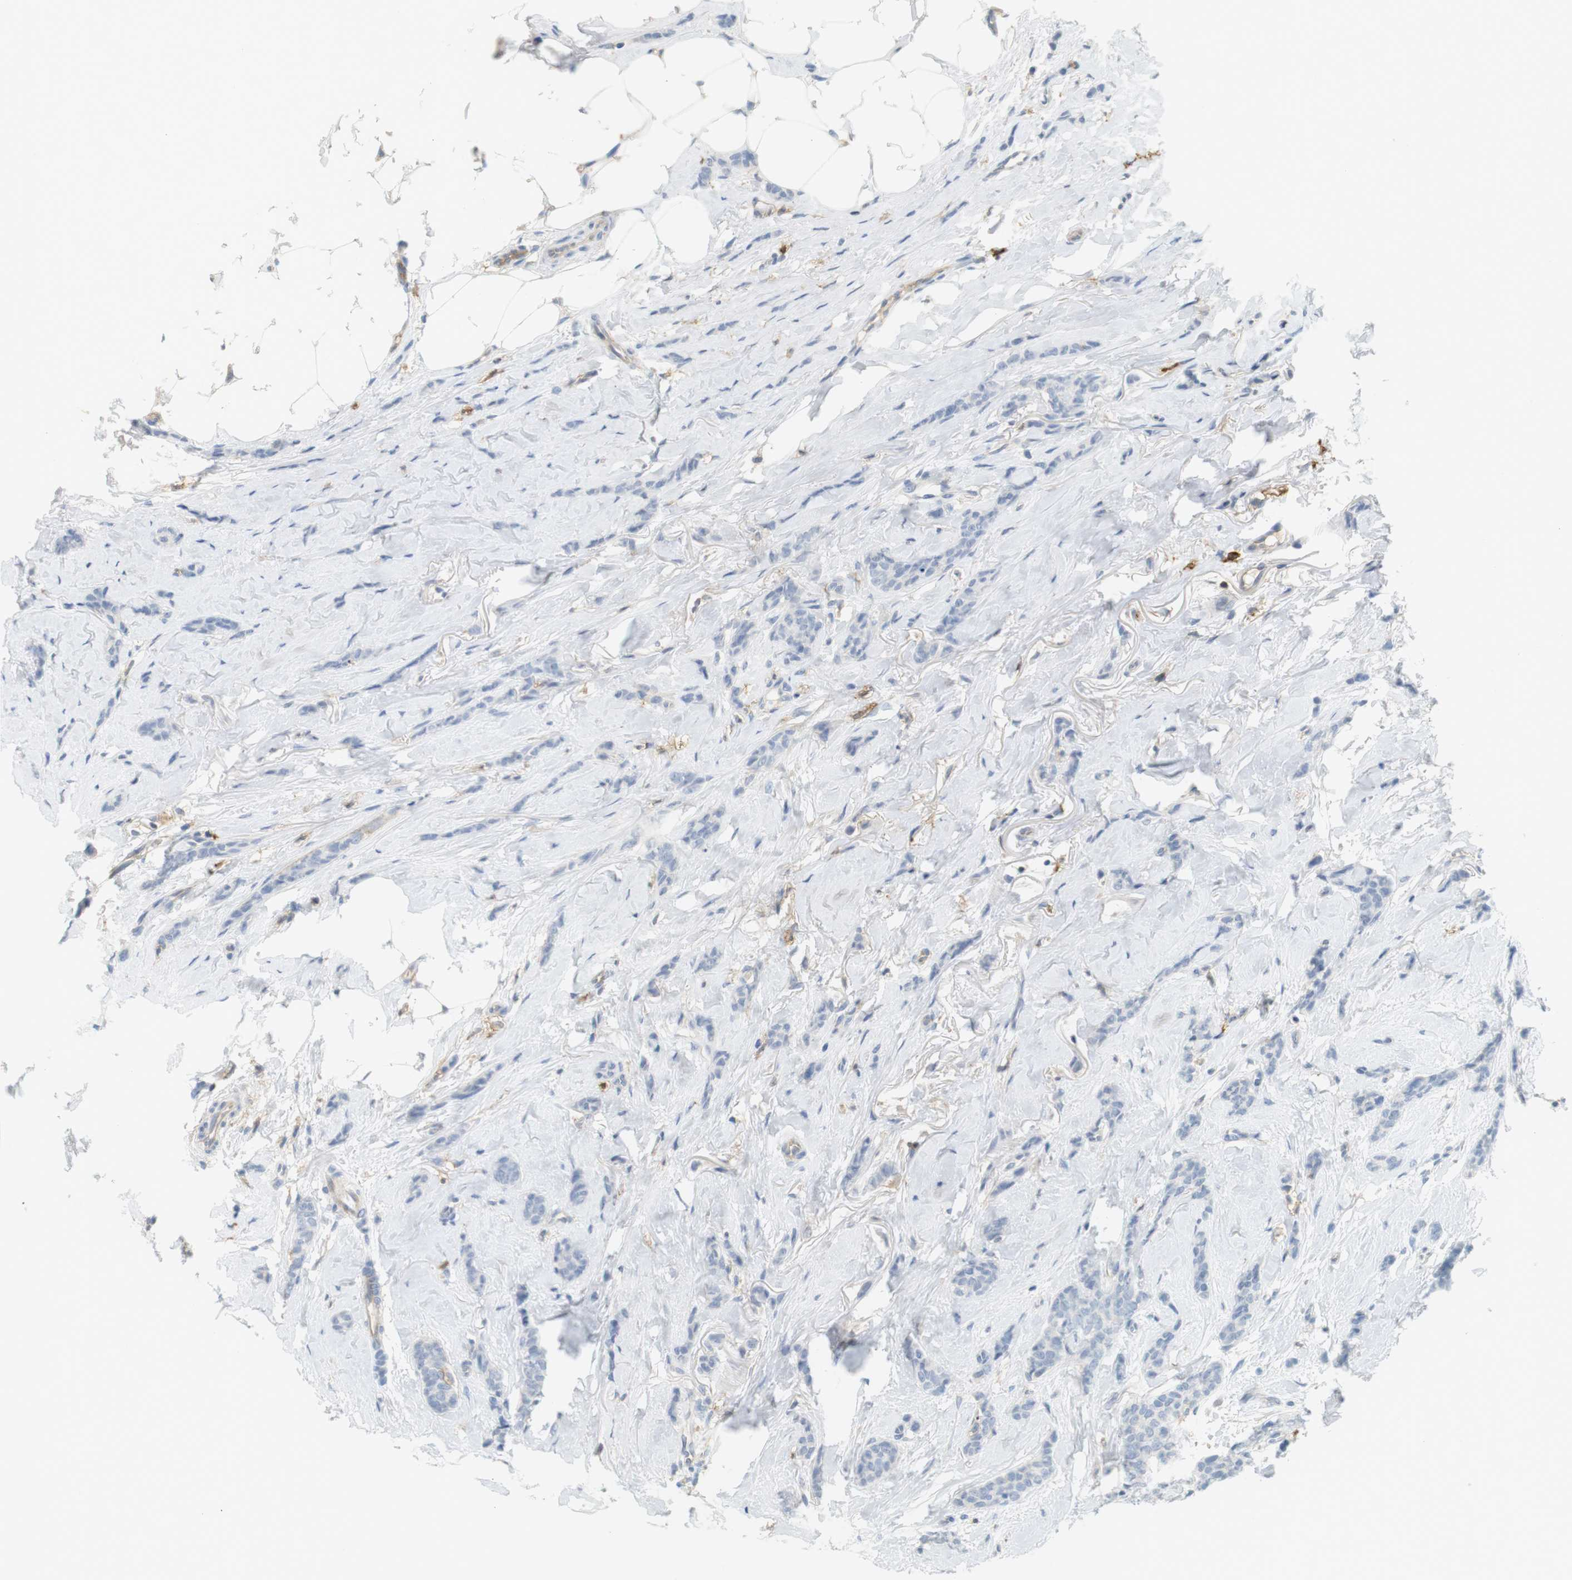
{"staining": {"intensity": "negative", "quantity": "none", "location": "none"}, "tissue": "breast cancer", "cell_type": "Tumor cells", "image_type": "cancer", "snomed": [{"axis": "morphology", "description": "Lobular carcinoma"}, {"axis": "topography", "description": "Skin"}, {"axis": "topography", "description": "Breast"}], "caption": "The photomicrograph demonstrates no significant expression in tumor cells of breast lobular carcinoma. The staining was performed using DAB (3,3'-diaminobenzidine) to visualize the protein expression in brown, while the nuclei were stained in blue with hematoxylin (Magnification: 20x).", "gene": "SIRPA", "patient": {"sex": "female", "age": 46}}